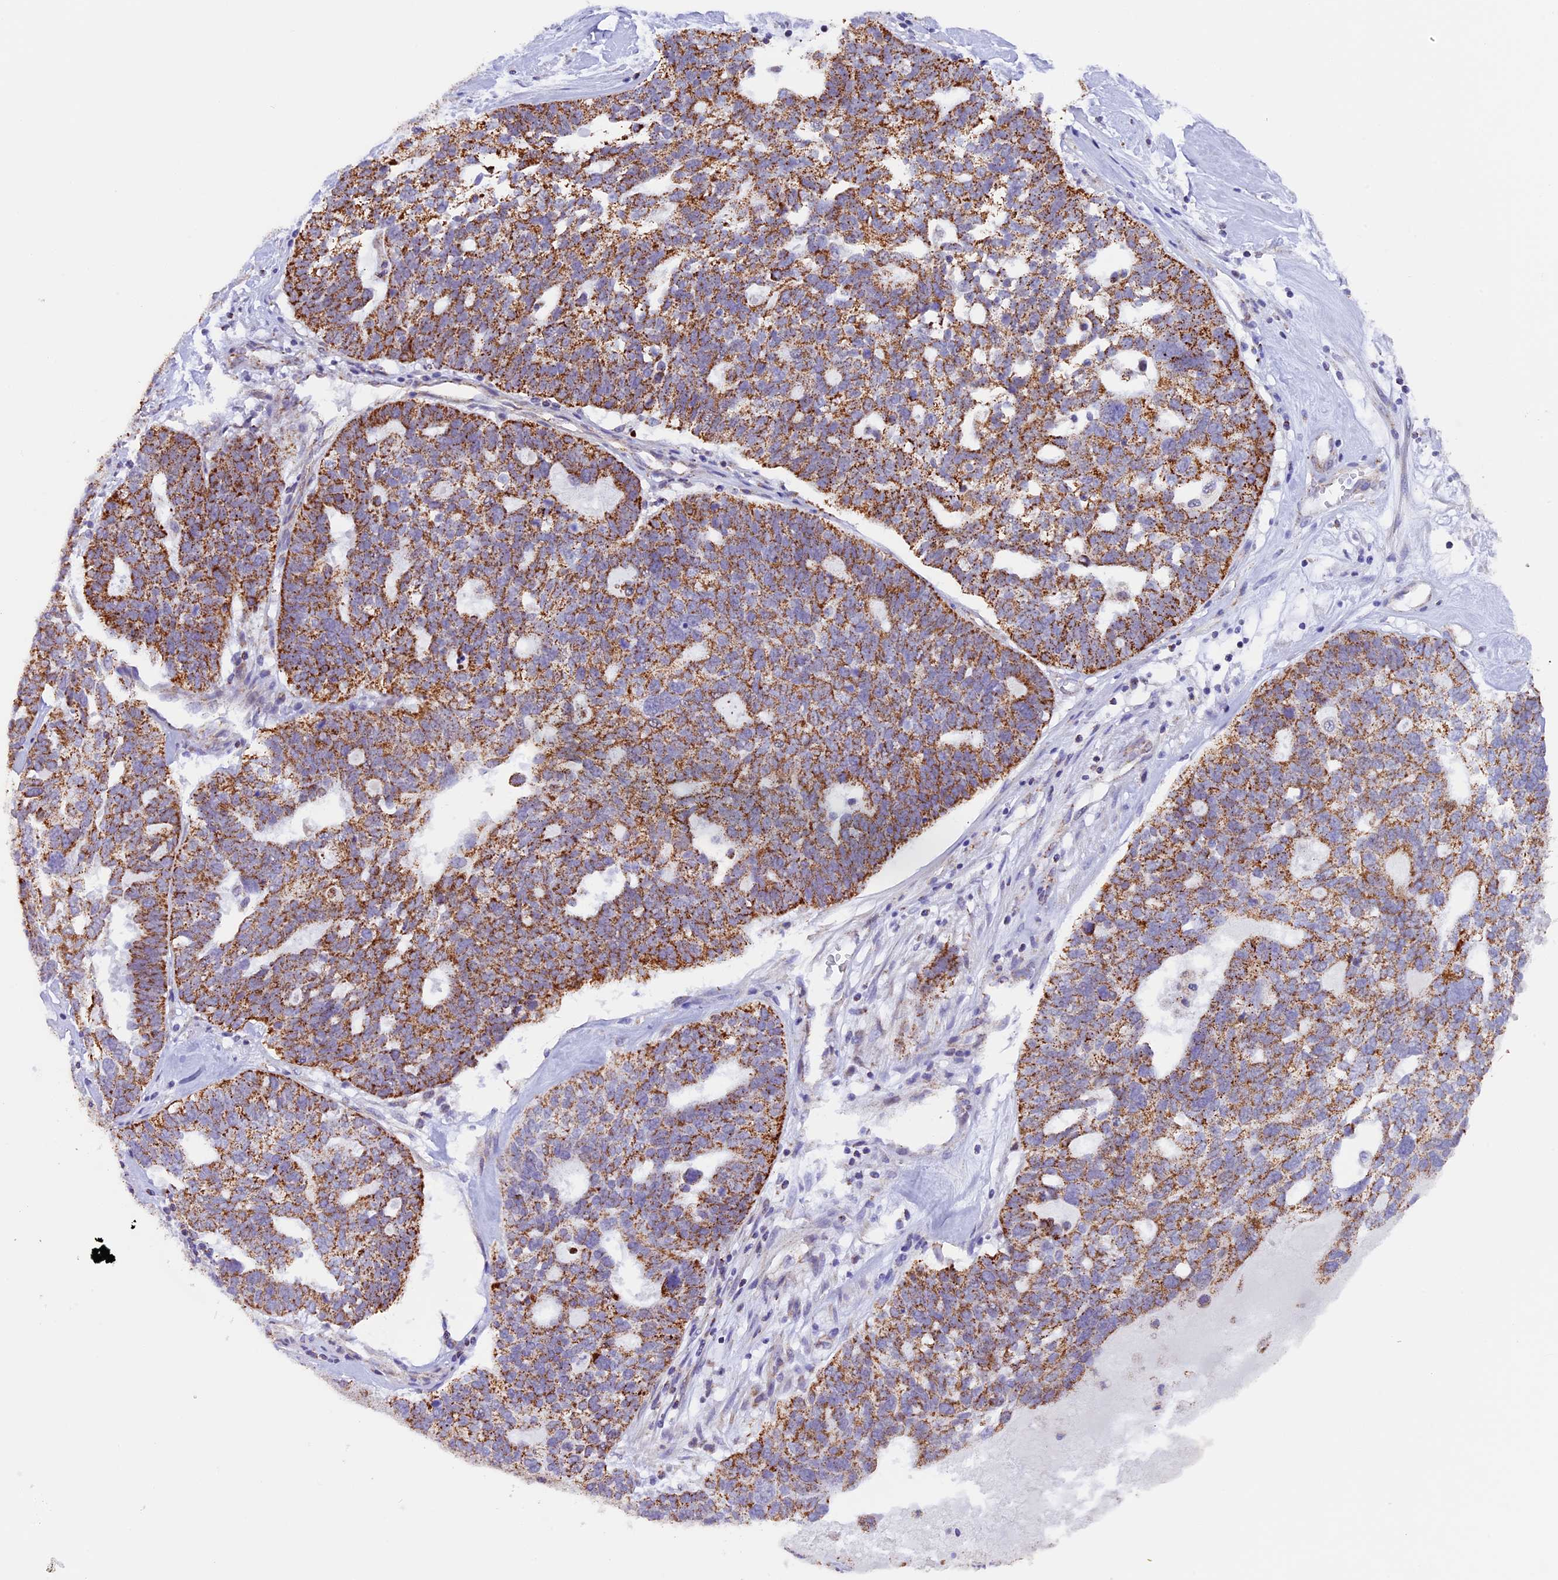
{"staining": {"intensity": "moderate", "quantity": ">75%", "location": "cytoplasmic/membranous"}, "tissue": "ovarian cancer", "cell_type": "Tumor cells", "image_type": "cancer", "snomed": [{"axis": "morphology", "description": "Cystadenocarcinoma, serous, NOS"}, {"axis": "topography", "description": "Ovary"}], "caption": "The micrograph displays staining of ovarian cancer, revealing moderate cytoplasmic/membranous protein expression (brown color) within tumor cells. (Stains: DAB (3,3'-diaminobenzidine) in brown, nuclei in blue, Microscopy: brightfield microscopy at high magnification).", "gene": "TFAM", "patient": {"sex": "female", "age": 59}}